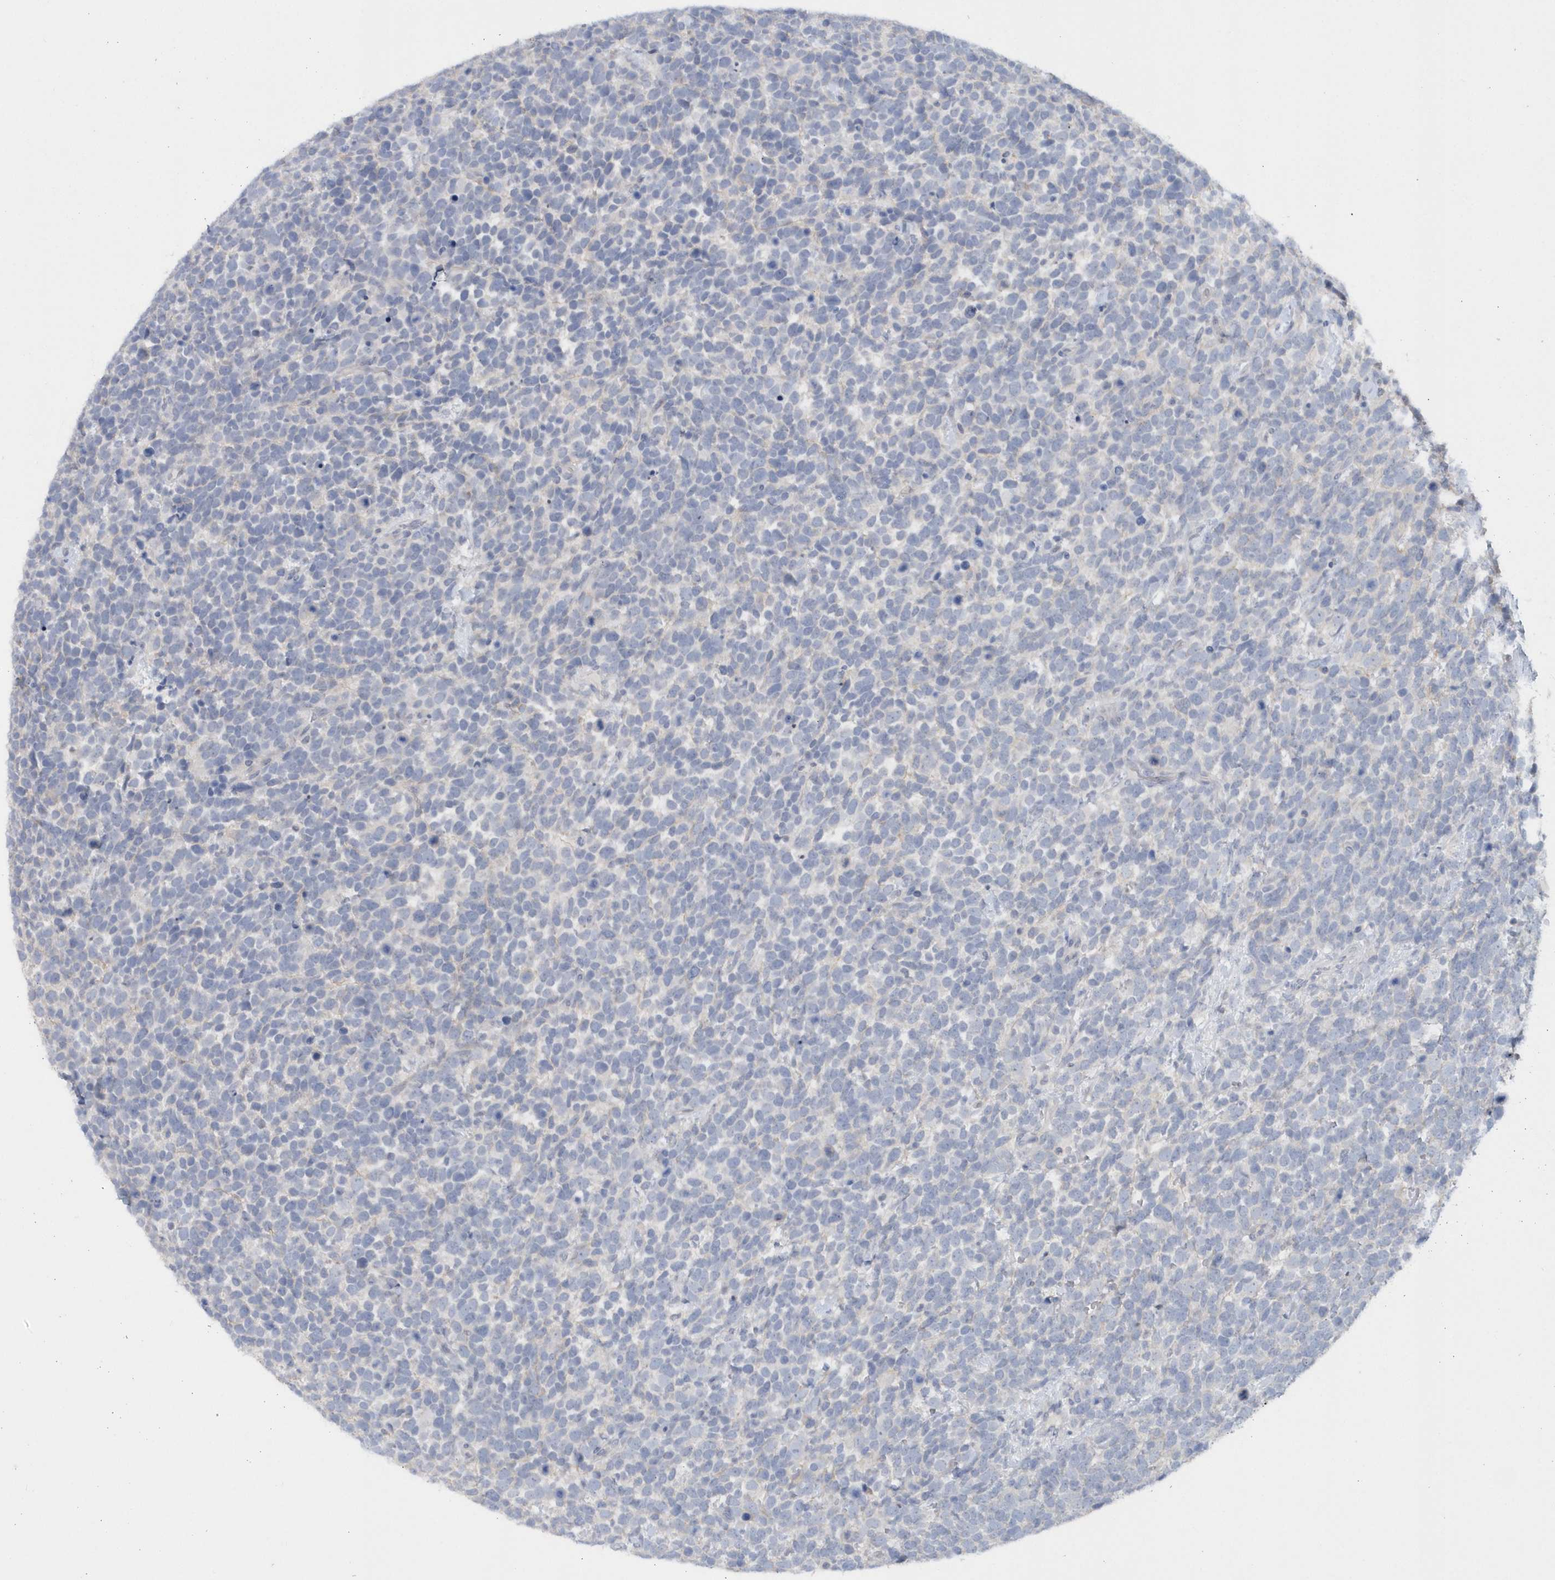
{"staining": {"intensity": "negative", "quantity": "none", "location": "none"}, "tissue": "urothelial cancer", "cell_type": "Tumor cells", "image_type": "cancer", "snomed": [{"axis": "morphology", "description": "Urothelial carcinoma, High grade"}, {"axis": "topography", "description": "Urinary bladder"}], "caption": "Protein analysis of urothelial carcinoma (high-grade) displays no significant staining in tumor cells. (DAB immunohistochemistry with hematoxylin counter stain).", "gene": "RPE", "patient": {"sex": "female", "age": 82}}